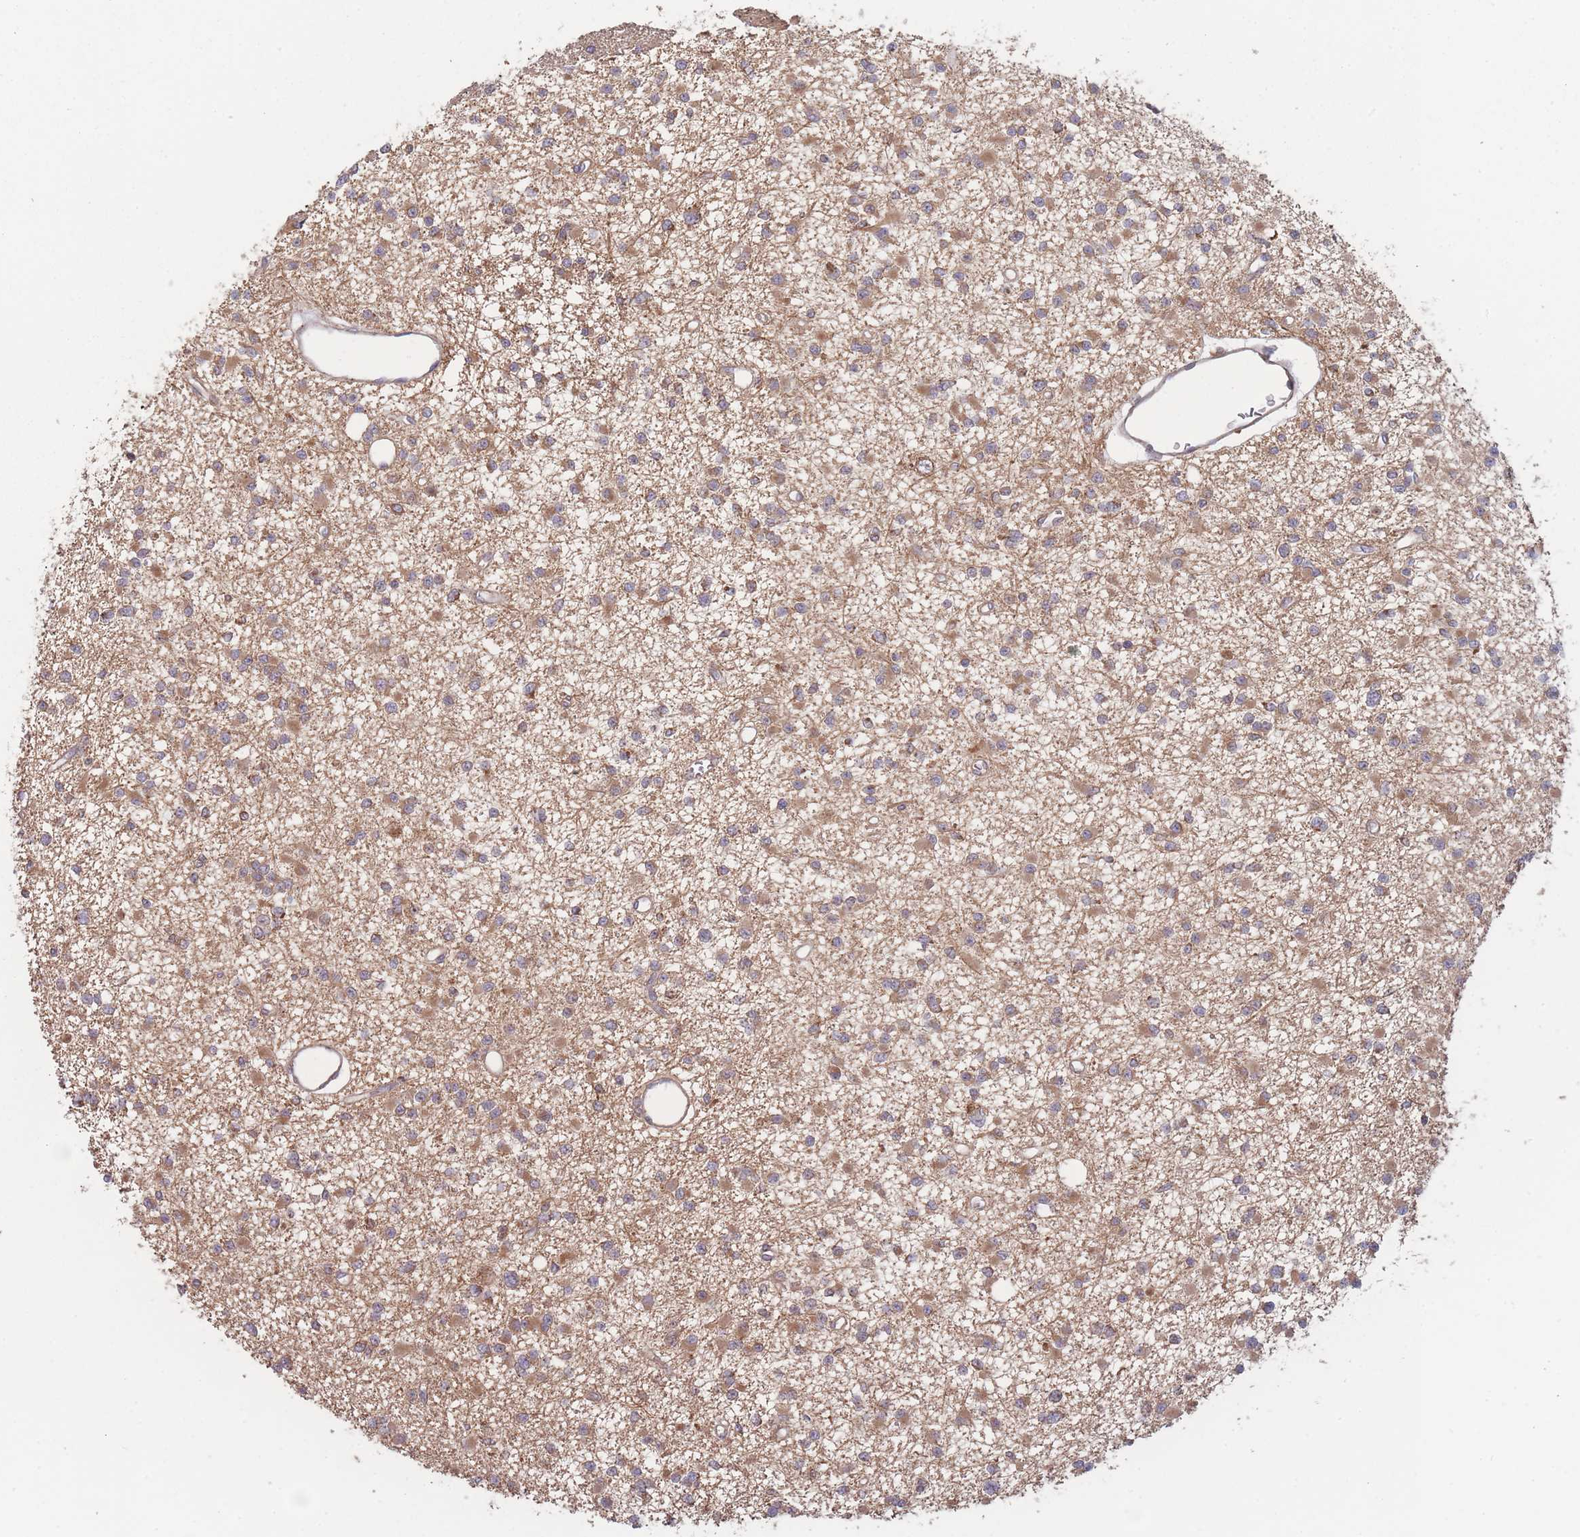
{"staining": {"intensity": "moderate", "quantity": "25%-75%", "location": "cytoplasmic/membranous"}, "tissue": "glioma", "cell_type": "Tumor cells", "image_type": "cancer", "snomed": [{"axis": "morphology", "description": "Glioma, malignant, Low grade"}, {"axis": "topography", "description": "Brain"}], "caption": "This micrograph displays malignant low-grade glioma stained with immunohistochemistry (IHC) to label a protein in brown. The cytoplasmic/membranous of tumor cells show moderate positivity for the protein. Nuclei are counter-stained blue.", "gene": "ATP5MG", "patient": {"sex": "female", "age": 22}}